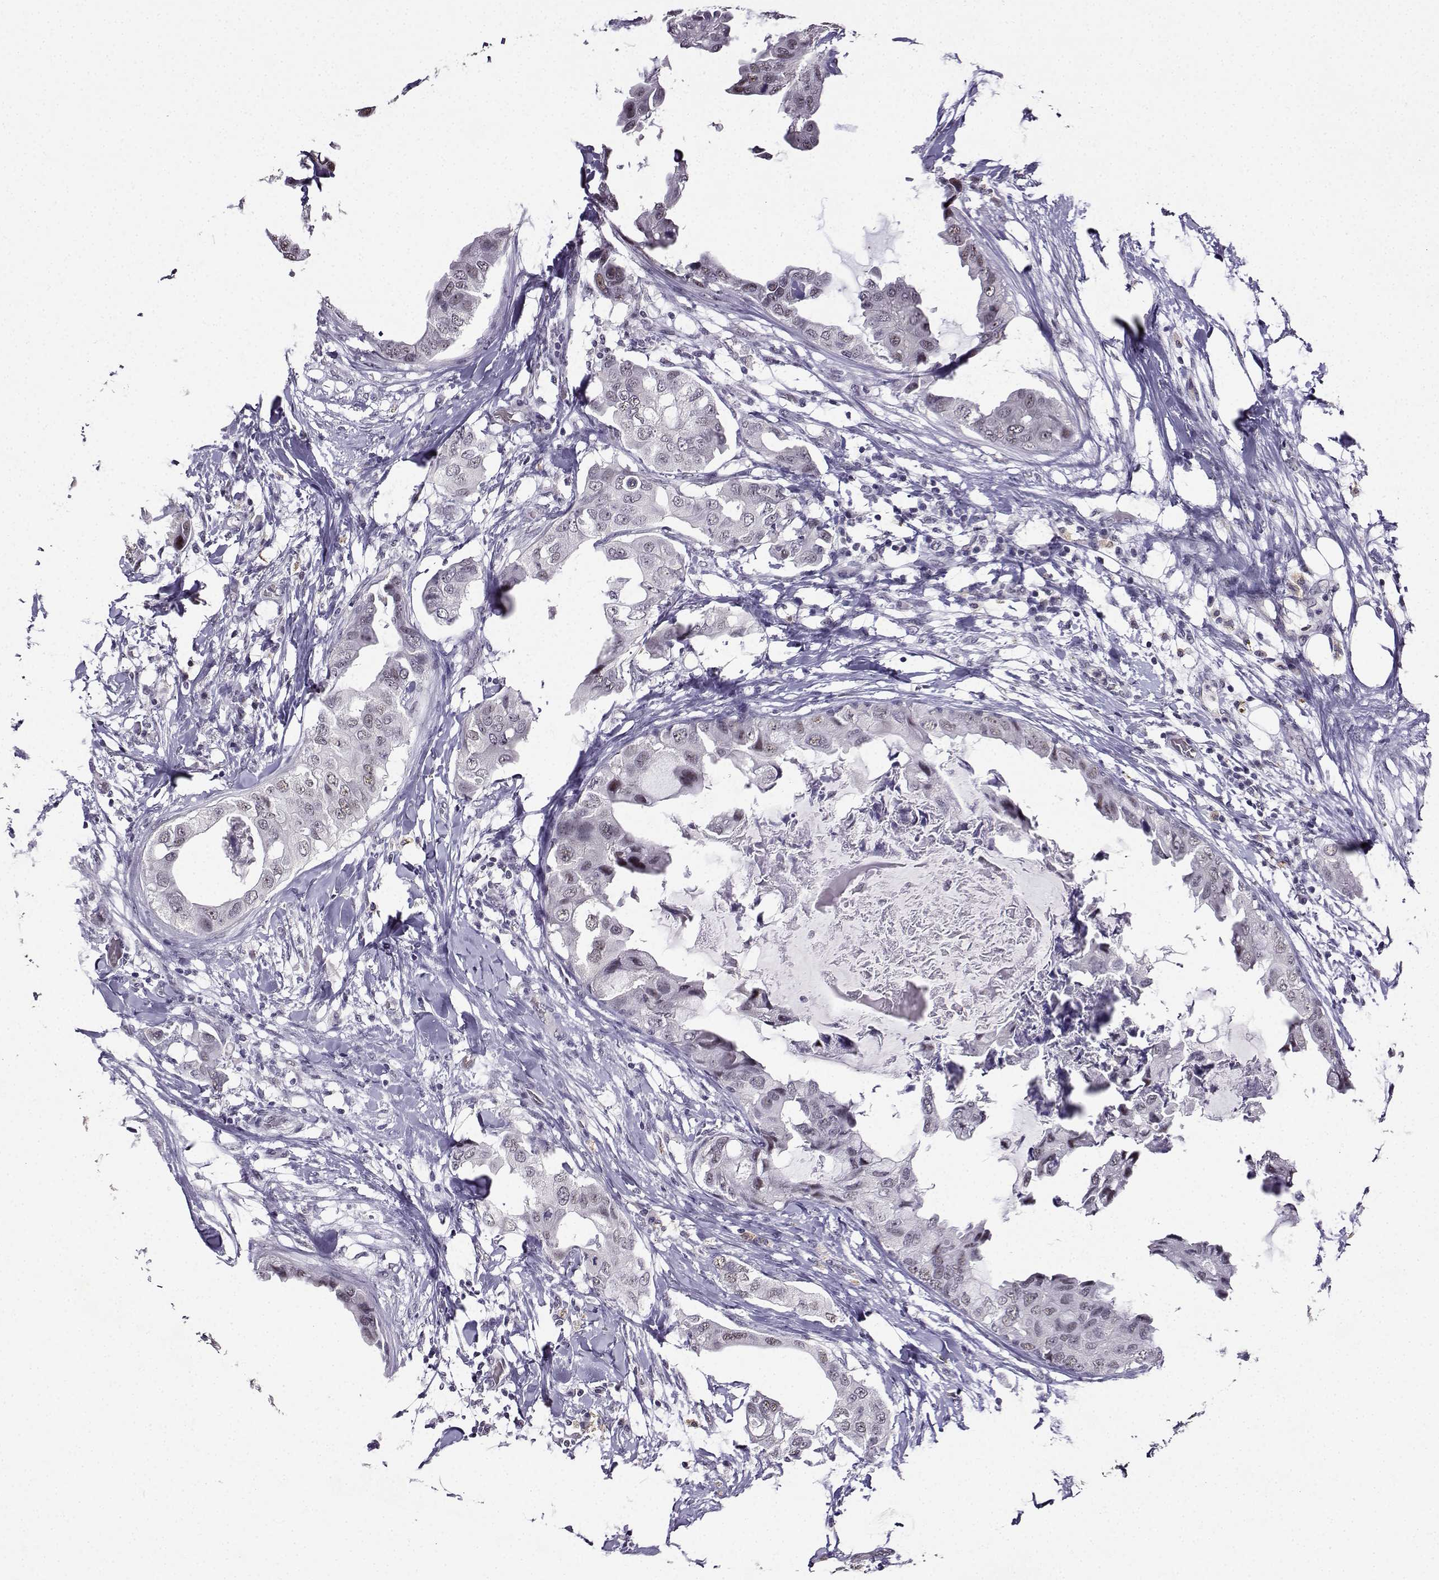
{"staining": {"intensity": "negative", "quantity": "none", "location": "none"}, "tissue": "breast cancer", "cell_type": "Tumor cells", "image_type": "cancer", "snomed": [{"axis": "morphology", "description": "Normal tissue, NOS"}, {"axis": "morphology", "description": "Duct carcinoma"}, {"axis": "topography", "description": "Breast"}], "caption": "DAB (3,3'-diaminobenzidine) immunohistochemical staining of human breast cancer (infiltrating ductal carcinoma) demonstrates no significant positivity in tumor cells.", "gene": "LRFN2", "patient": {"sex": "female", "age": 40}}